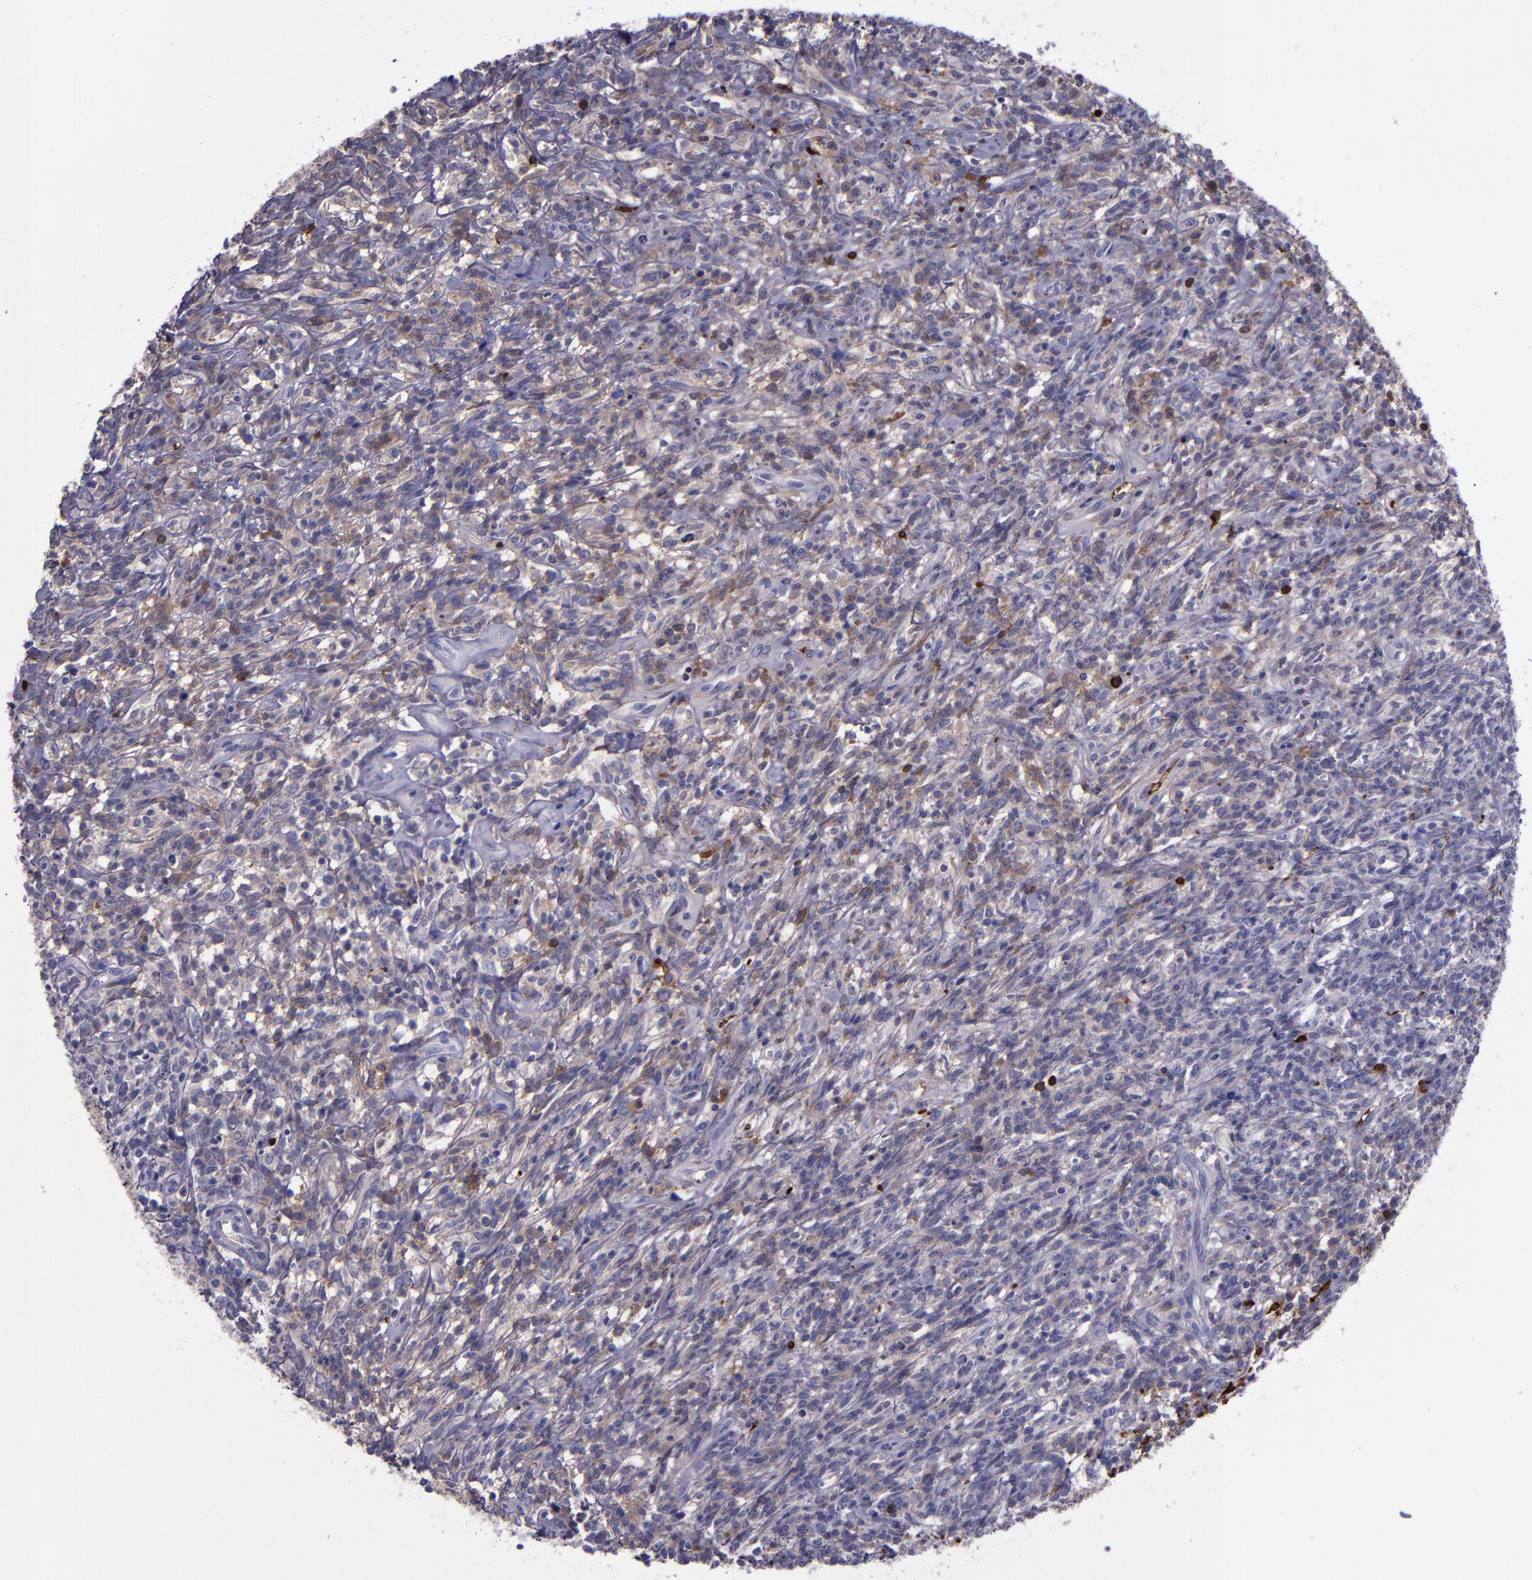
{"staining": {"intensity": "negative", "quantity": "none", "location": "none"}, "tissue": "lymphoma", "cell_type": "Tumor cells", "image_type": "cancer", "snomed": [{"axis": "morphology", "description": "Malignant lymphoma, non-Hodgkin's type, High grade"}, {"axis": "topography", "description": "Lymph node"}], "caption": "A histopathology image of human lymphoma is negative for staining in tumor cells.", "gene": "APOH", "patient": {"sex": "female", "age": 73}}